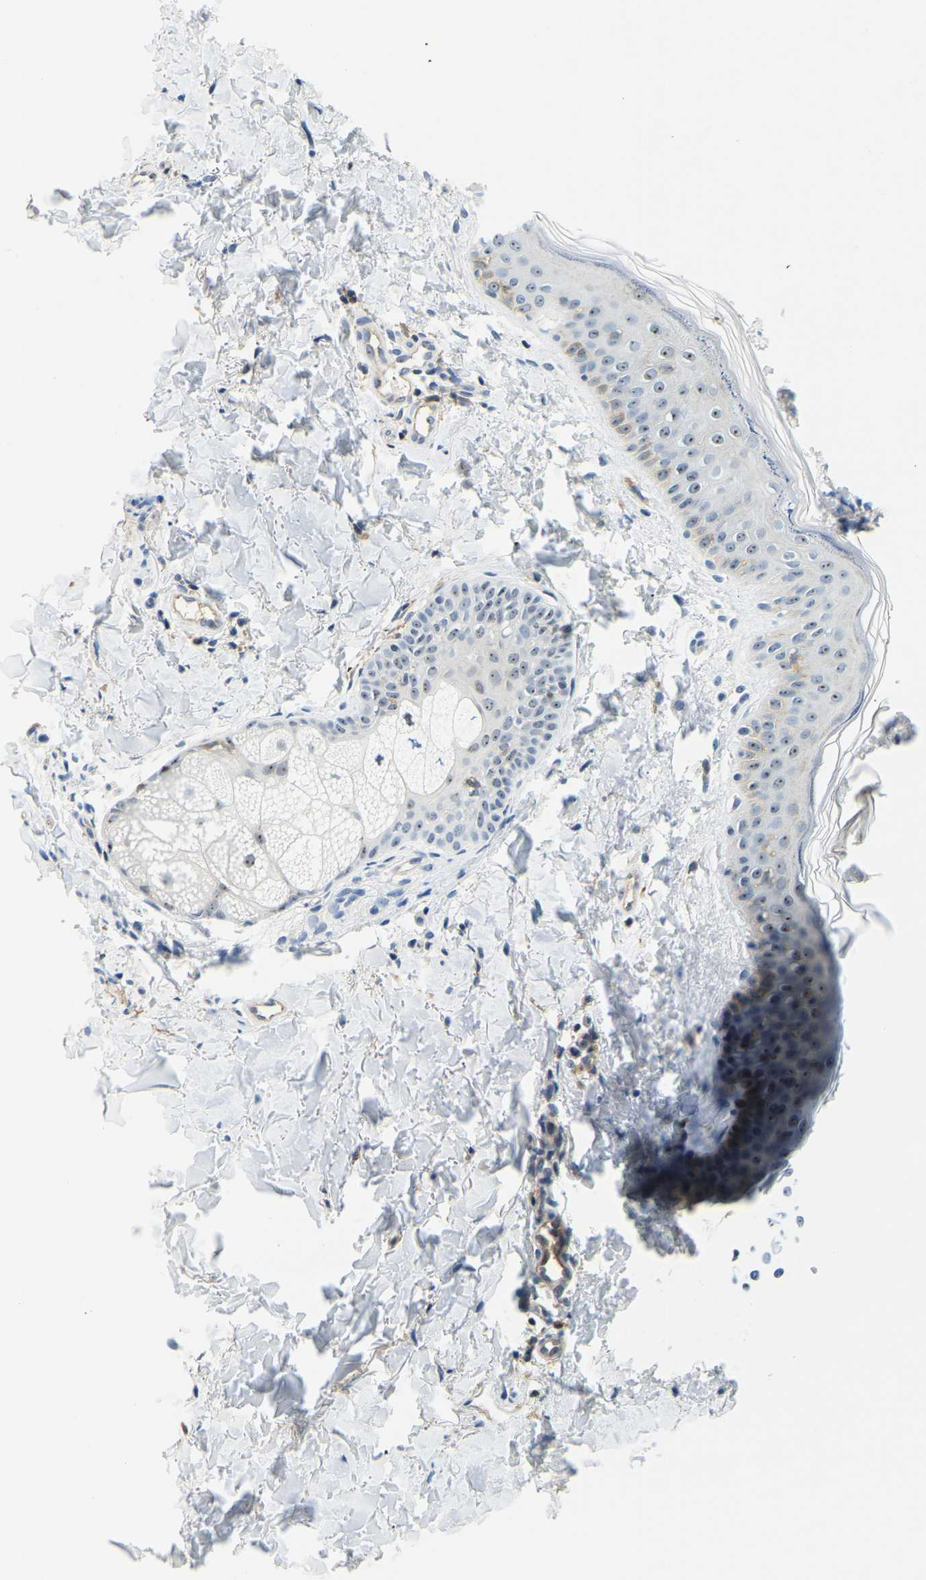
{"staining": {"intensity": "negative", "quantity": "none", "location": "none"}, "tissue": "skin", "cell_type": "Fibroblasts", "image_type": "normal", "snomed": [{"axis": "morphology", "description": "Normal tissue, NOS"}, {"axis": "topography", "description": "Skin"}], "caption": "An image of skin stained for a protein shows no brown staining in fibroblasts. (DAB immunohistochemistry with hematoxylin counter stain).", "gene": "RRP1", "patient": {"sex": "male", "age": 40}}